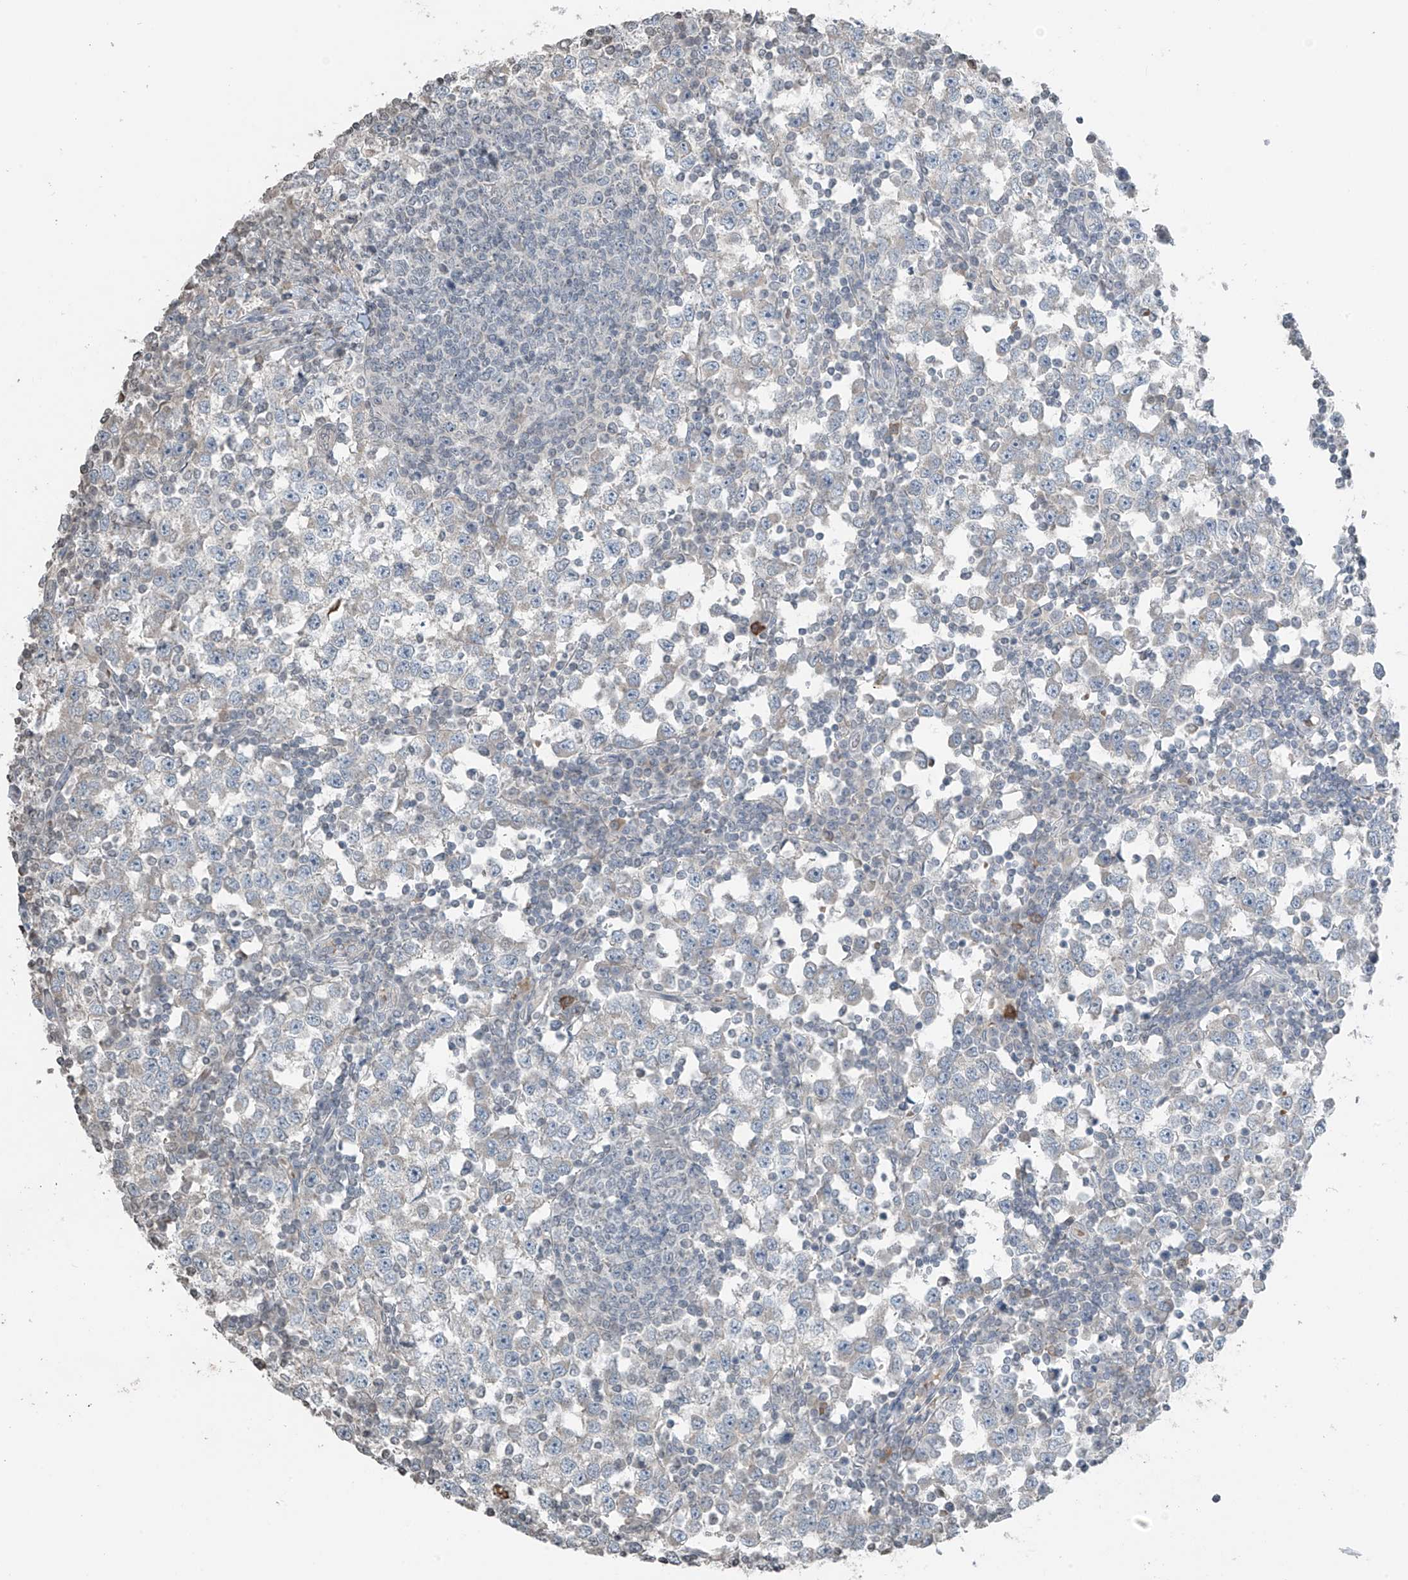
{"staining": {"intensity": "negative", "quantity": "none", "location": "none"}, "tissue": "testis cancer", "cell_type": "Tumor cells", "image_type": "cancer", "snomed": [{"axis": "morphology", "description": "Seminoma, NOS"}, {"axis": "topography", "description": "Testis"}], "caption": "An image of human testis seminoma is negative for staining in tumor cells. (DAB (3,3'-diaminobenzidine) immunohistochemistry (IHC) visualized using brightfield microscopy, high magnification).", "gene": "HOXA11", "patient": {"sex": "male", "age": 65}}